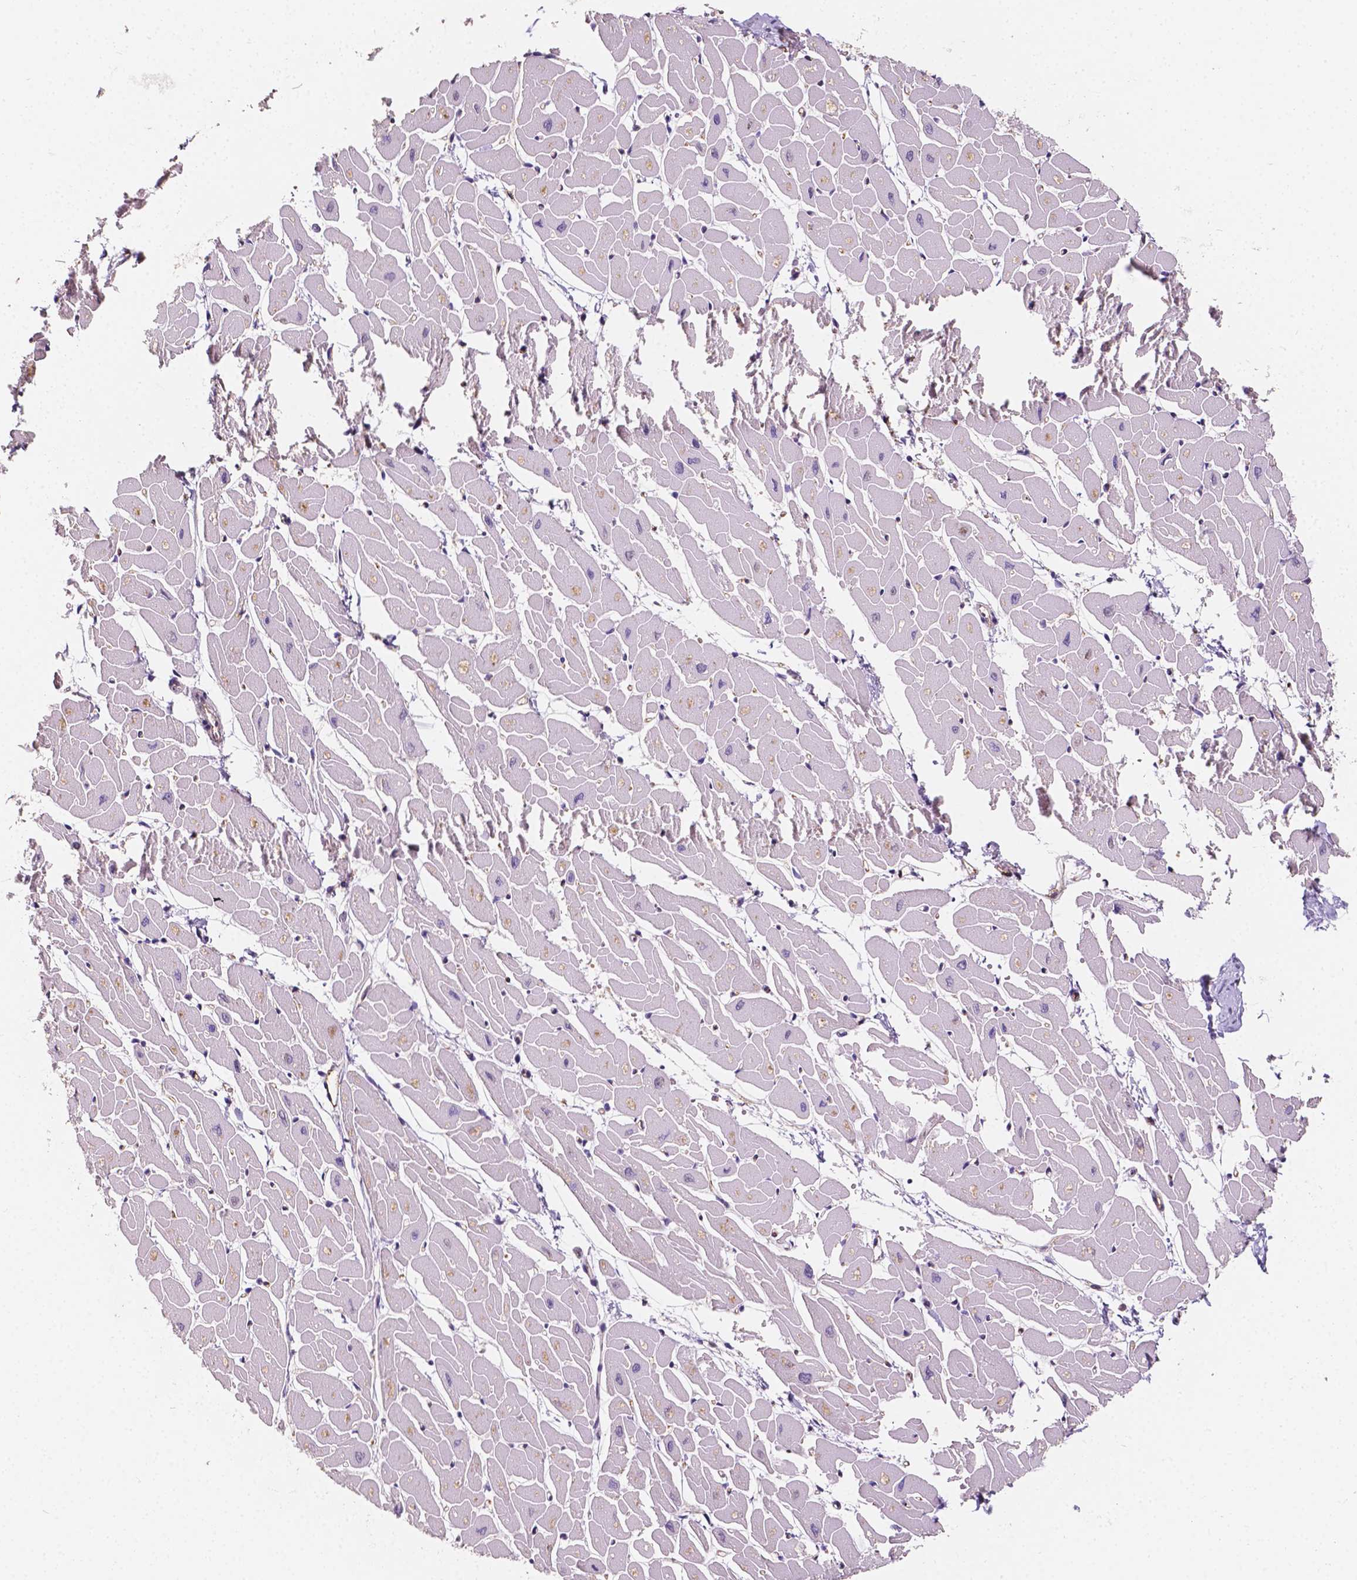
{"staining": {"intensity": "negative", "quantity": "none", "location": "none"}, "tissue": "heart muscle", "cell_type": "Cardiomyocytes", "image_type": "normal", "snomed": [{"axis": "morphology", "description": "Normal tissue, NOS"}, {"axis": "topography", "description": "Heart"}], "caption": "This is an immunohistochemistry (IHC) photomicrograph of normal human heart muscle. There is no staining in cardiomyocytes.", "gene": "SLC22A4", "patient": {"sex": "male", "age": 57}}